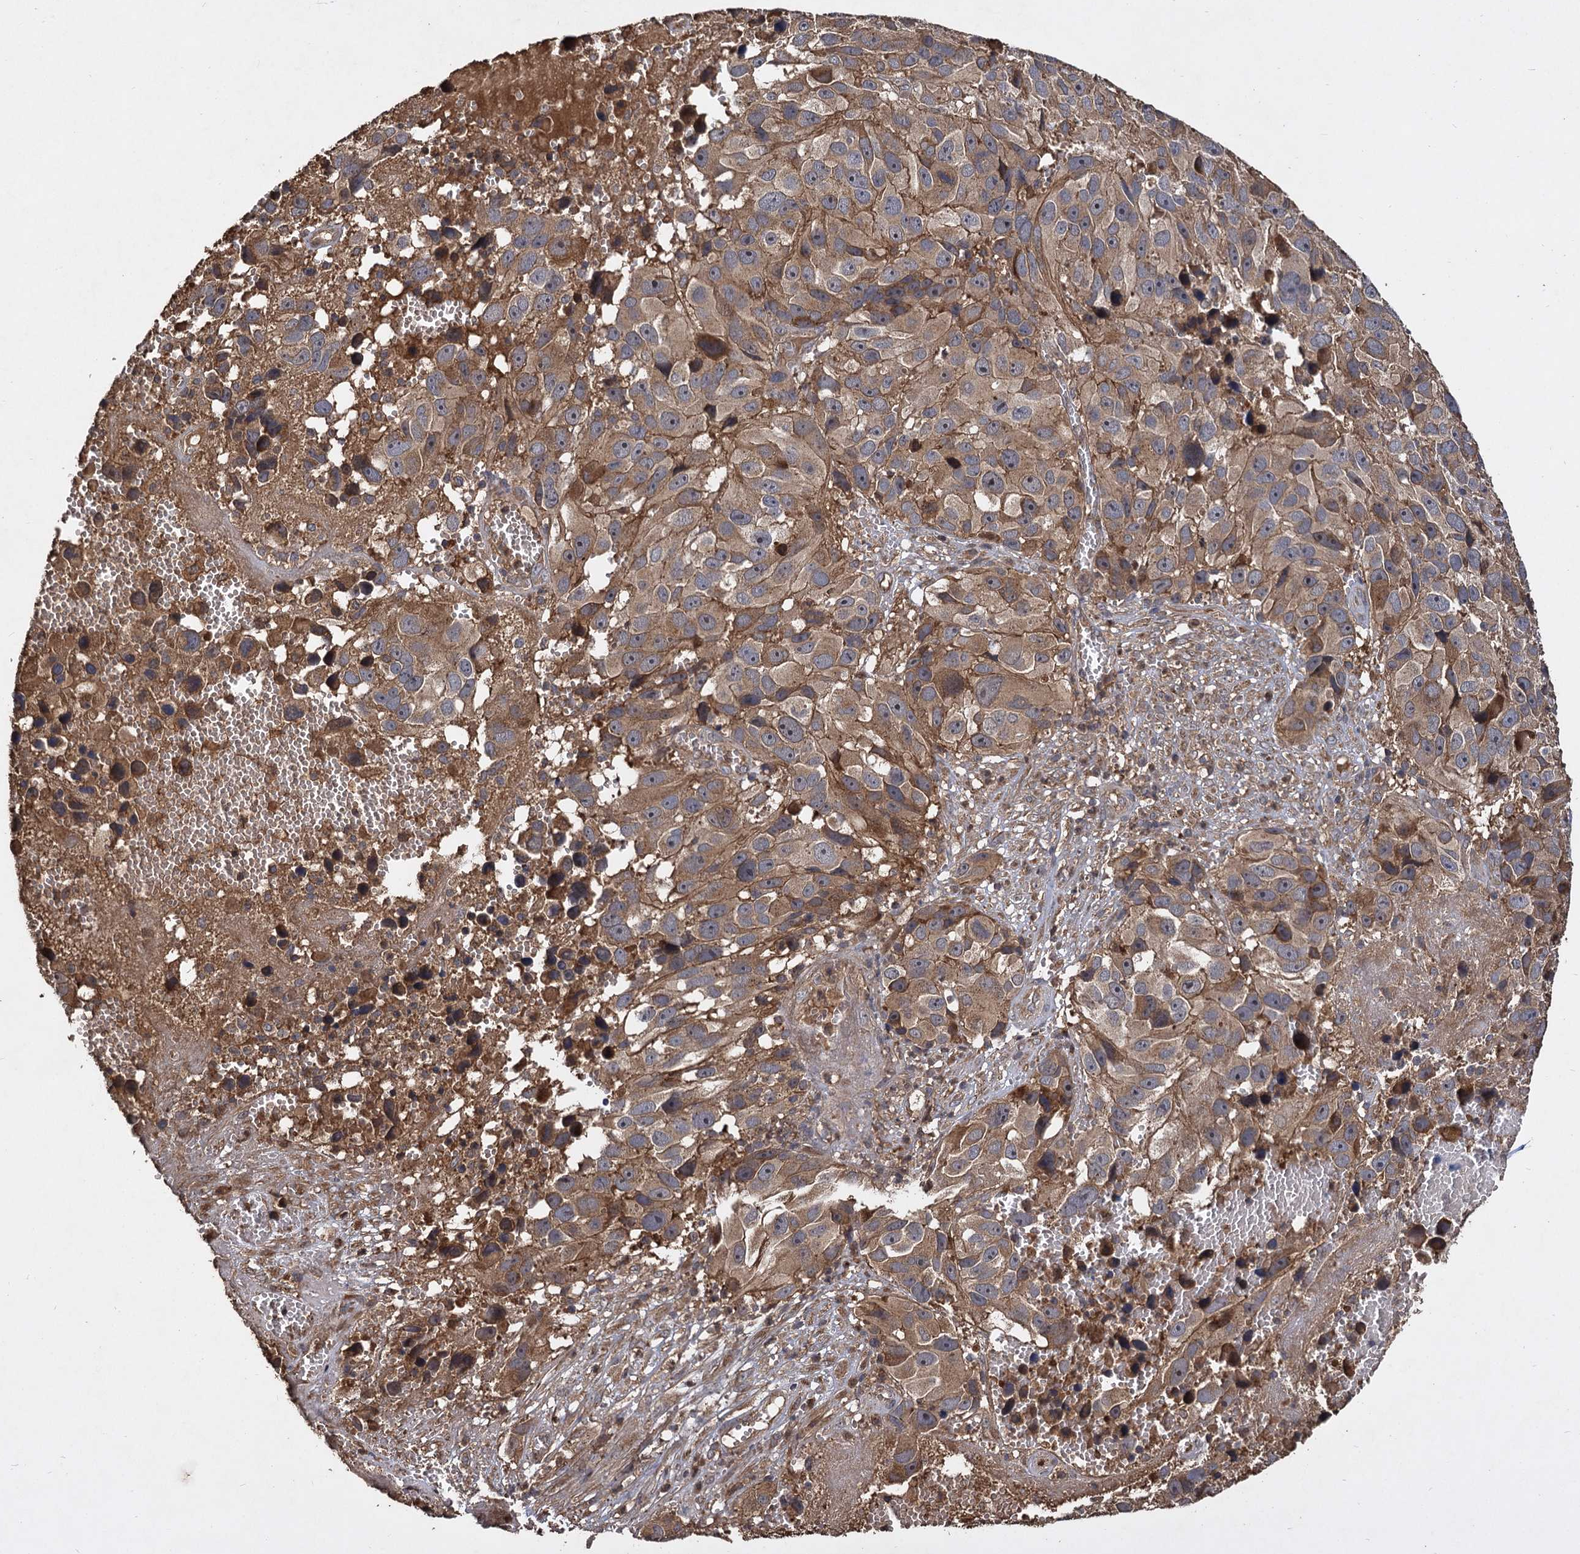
{"staining": {"intensity": "weak", "quantity": ">75%", "location": "cytoplasmic/membranous"}, "tissue": "melanoma", "cell_type": "Tumor cells", "image_type": "cancer", "snomed": [{"axis": "morphology", "description": "Malignant melanoma, NOS"}, {"axis": "topography", "description": "Skin"}], "caption": "High-magnification brightfield microscopy of malignant melanoma stained with DAB (3,3'-diaminobenzidine) (brown) and counterstained with hematoxylin (blue). tumor cells exhibit weak cytoplasmic/membranous positivity is identified in about>75% of cells.", "gene": "GCLC", "patient": {"sex": "male", "age": 84}}